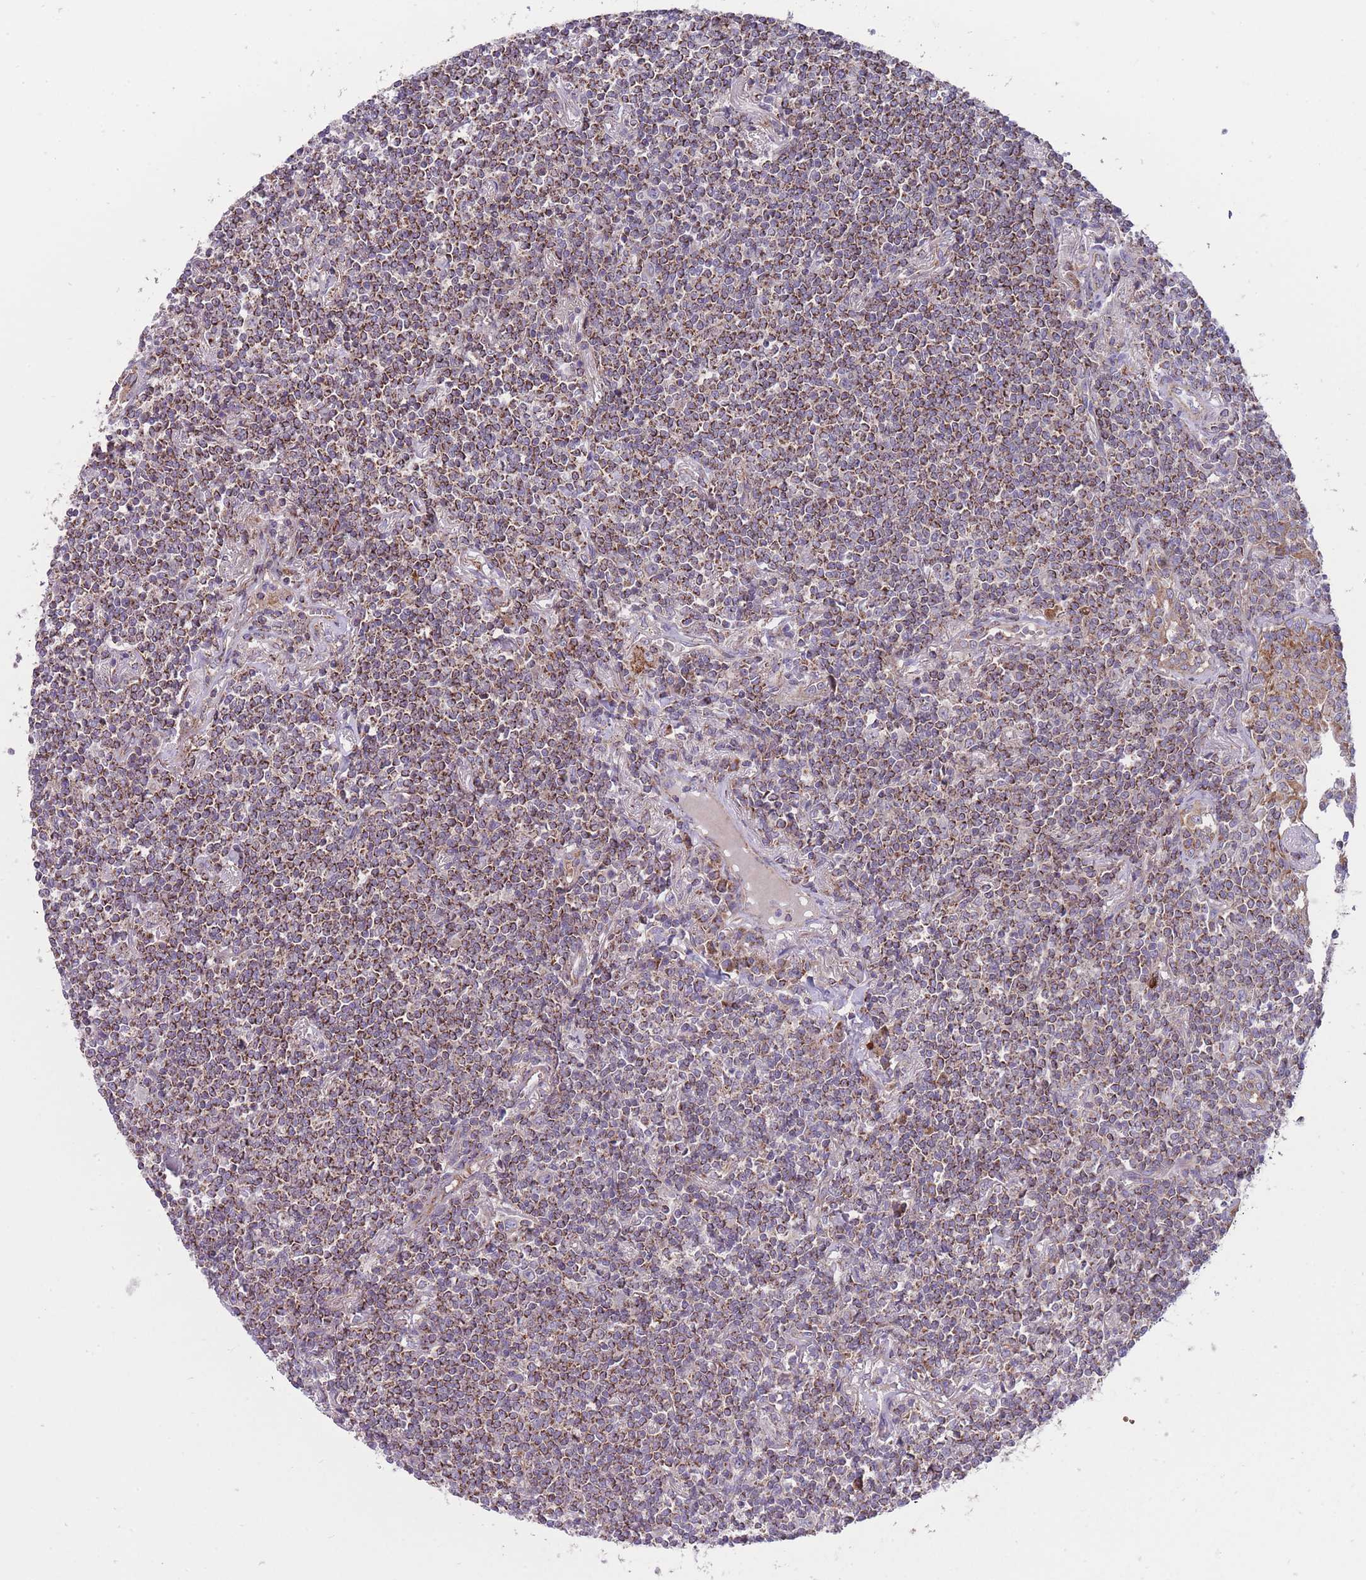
{"staining": {"intensity": "moderate", "quantity": ">75%", "location": "cytoplasmic/membranous"}, "tissue": "lymphoma", "cell_type": "Tumor cells", "image_type": "cancer", "snomed": [{"axis": "morphology", "description": "Malignant lymphoma, non-Hodgkin's type, Low grade"}, {"axis": "topography", "description": "Lung"}], "caption": "An IHC image of neoplastic tissue is shown. Protein staining in brown shows moderate cytoplasmic/membranous positivity in lymphoma within tumor cells.", "gene": "ANKRD10", "patient": {"sex": "female", "age": 71}}